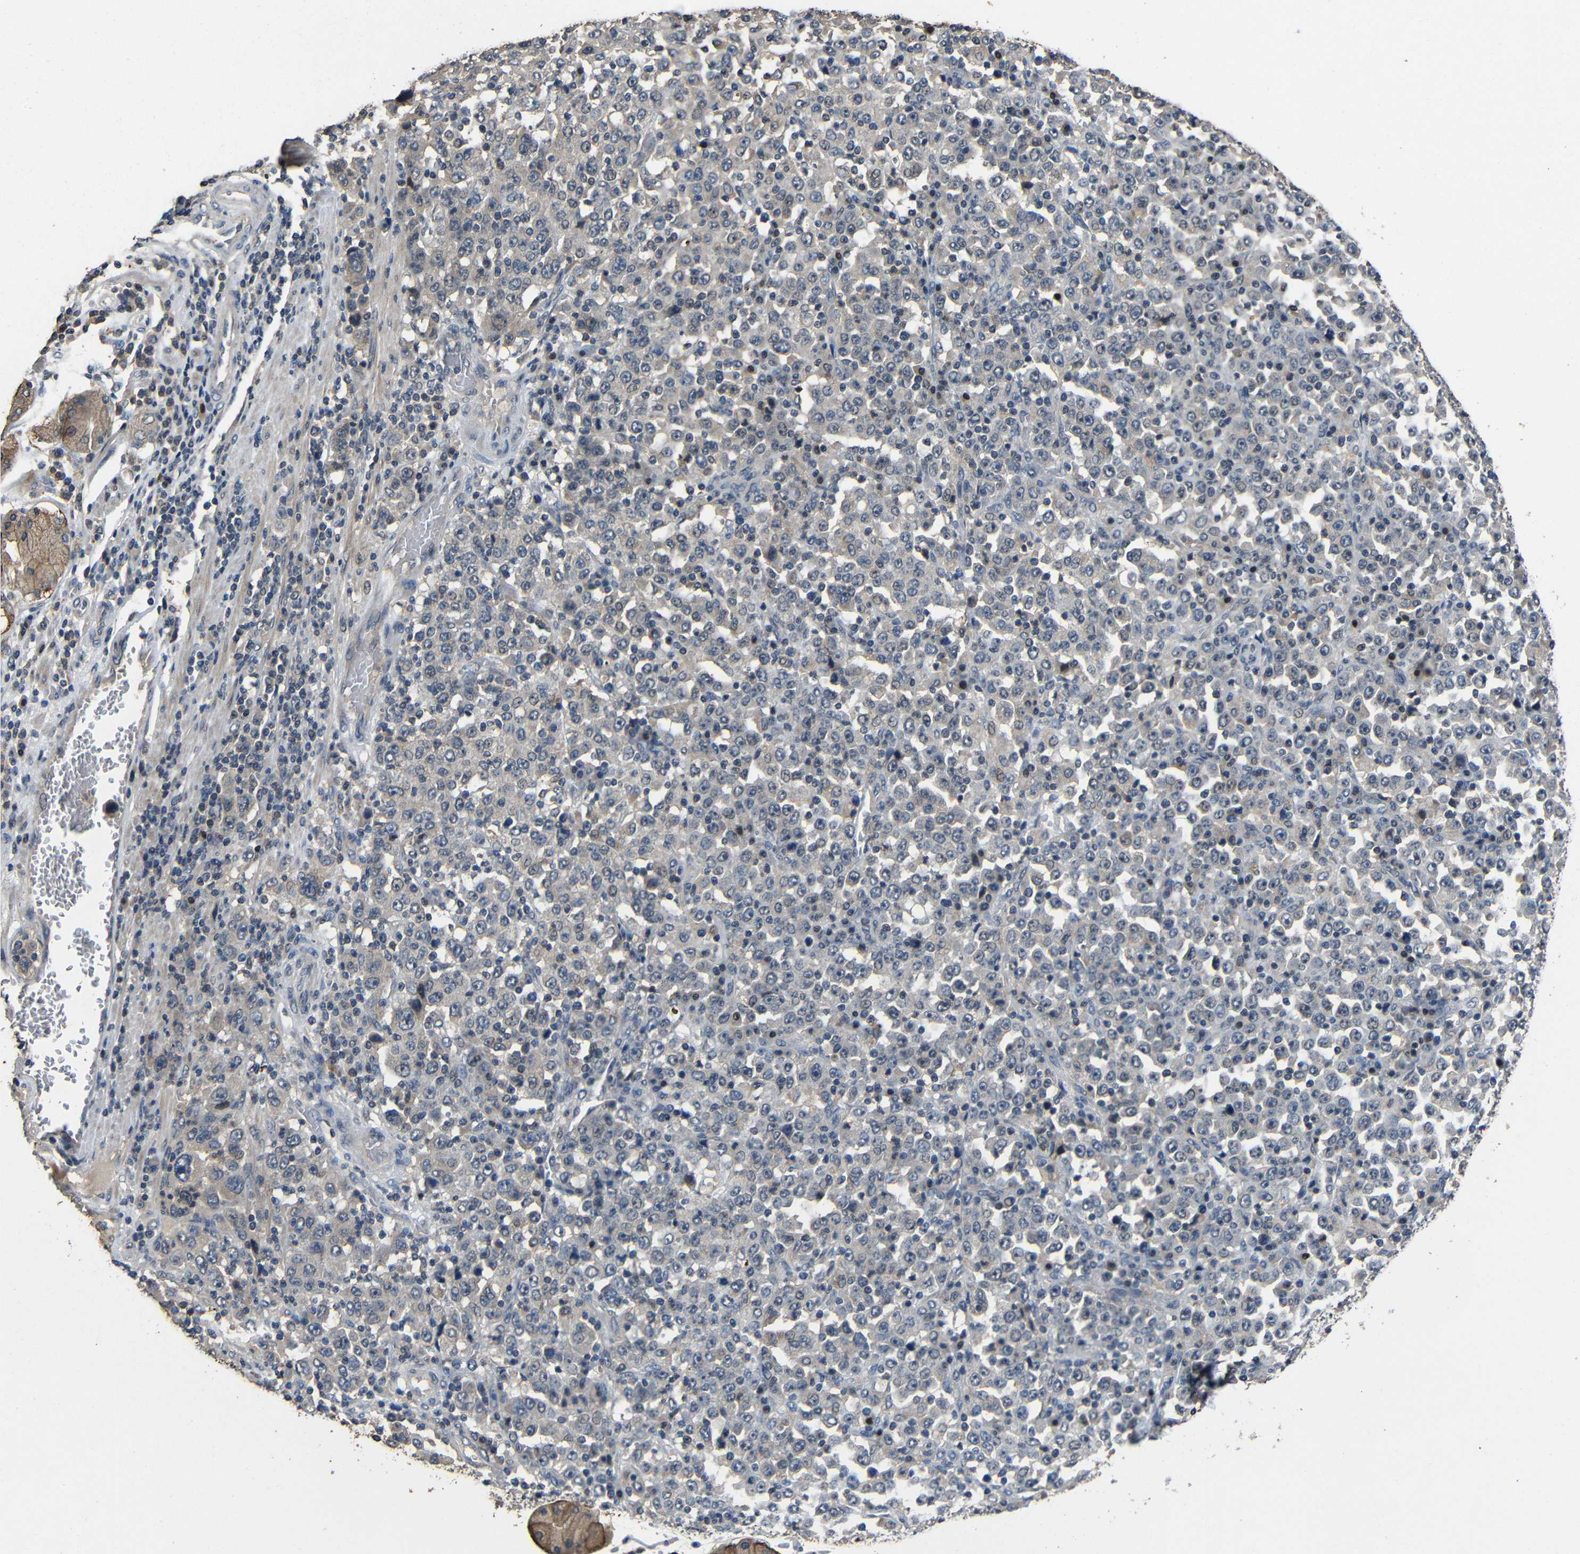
{"staining": {"intensity": "negative", "quantity": "none", "location": "none"}, "tissue": "stomach cancer", "cell_type": "Tumor cells", "image_type": "cancer", "snomed": [{"axis": "morphology", "description": "Normal tissue, NOS"}, {"axis": "morphology", "description": "Adenocarcinoma, NOS"}, {"axis": "topography", "description": "Stomach, upper"}, {"axis": "topography", "description": "Stomach"}], "caption": "A photomicrograph of stomach adenocarcinoma stained for a protein displays no brown staining in tumor cells. Nuclei are stained in blue.", "gene": "C6orf89", "patient": {"sex": "male", "age": 59}}